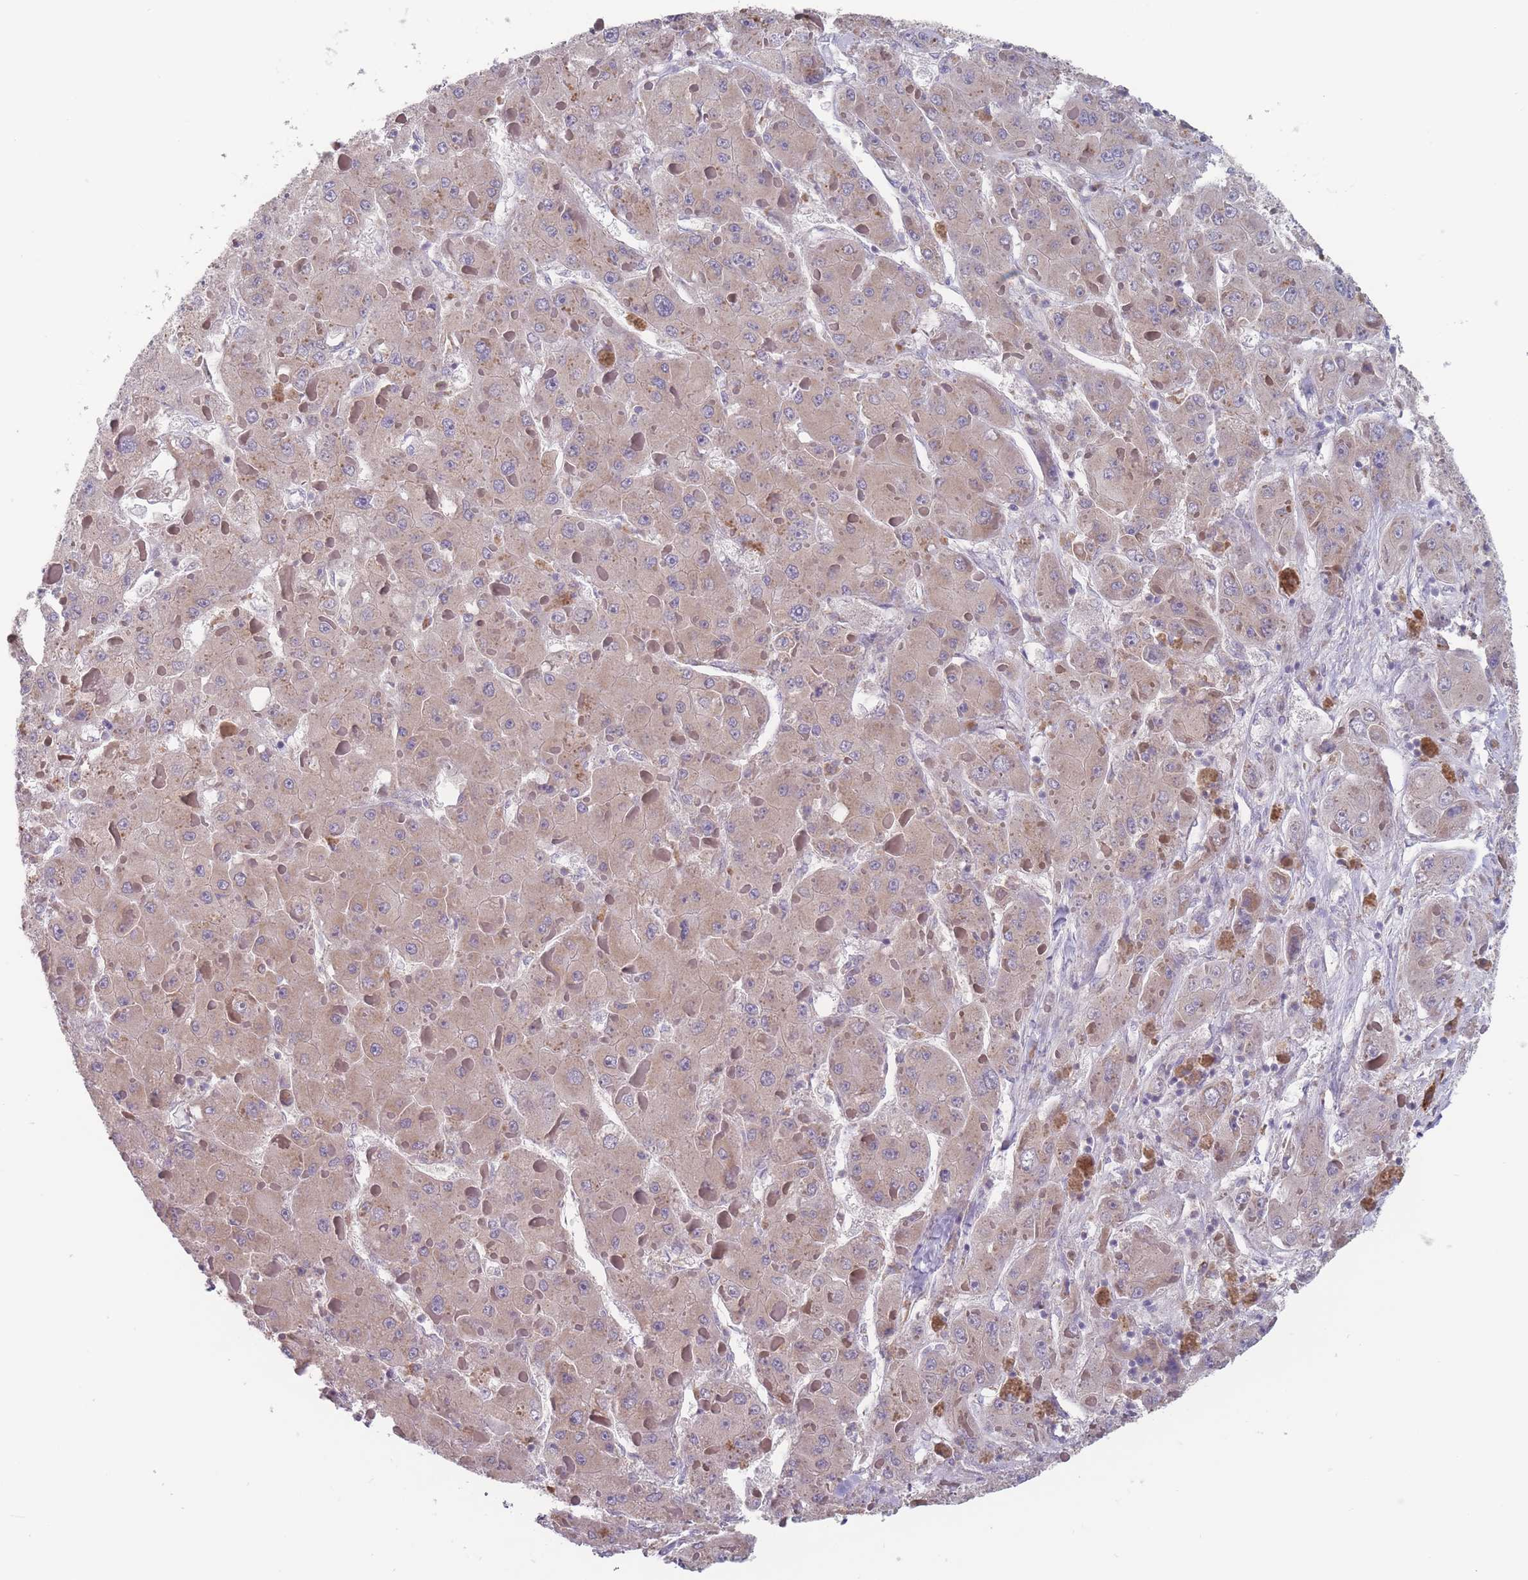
{"staining": {"intensity": "weak", "quantity": "25%-75%", "location": "cytoplasmic/membranous"}, "tissue": "liver cancer", "cell_type": "Tumor cells", "image_type": "cancer", "snomed": [{"axis": "morphology", "description": "Carcinoma, Hepatocellular, NOS"}, {"axis": "topography", "description": "Liver"}], "caption": "This is an image of immunohistochemistry (IHC) staining of liver cancer (hepatocellular carcinoma), which shows weak positivity in the cytoplasmic/membranous of tumor cells.", "gene": "PEX7", "patient": {"sex": "female", "age": 73}}